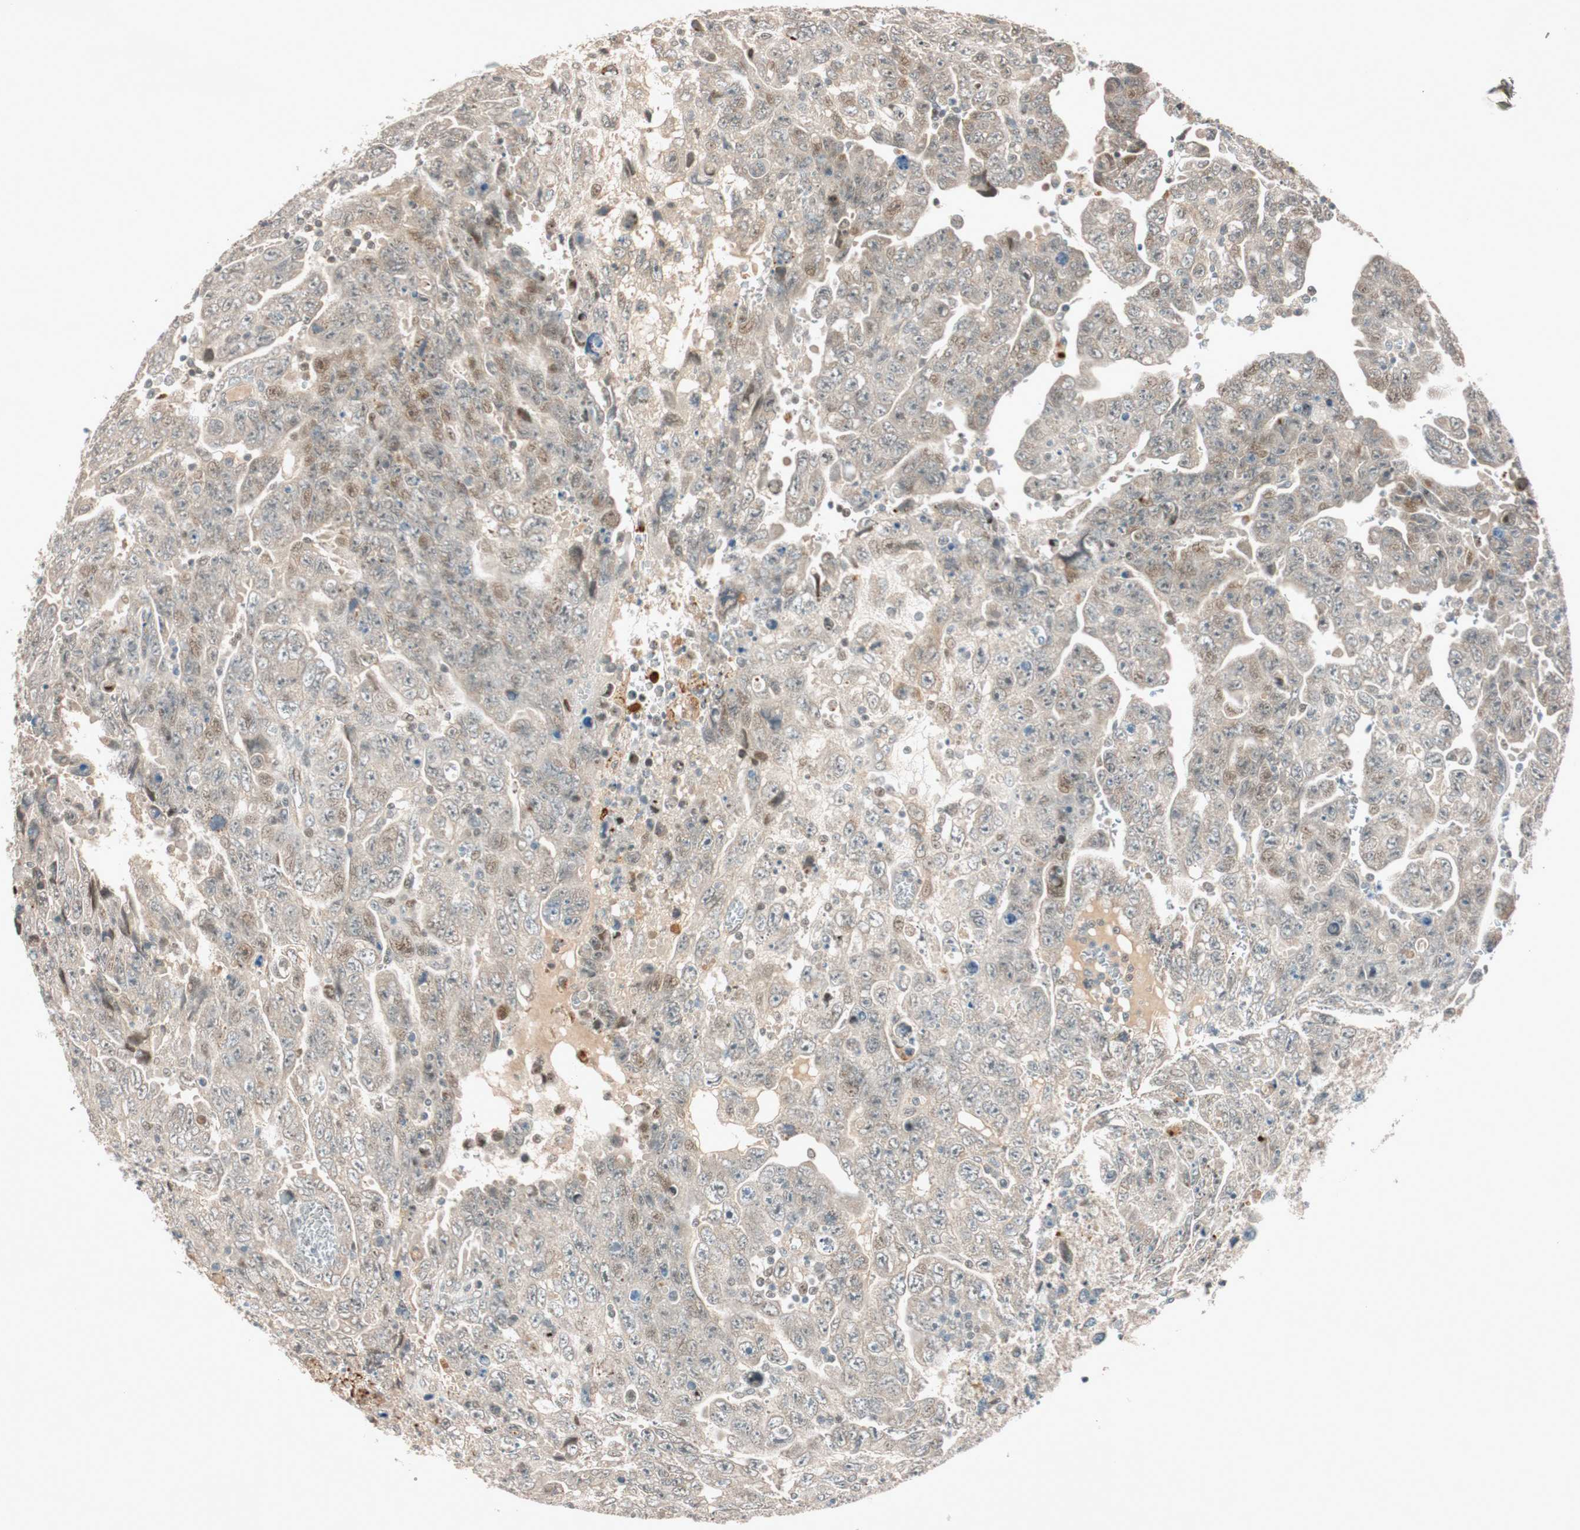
{"staining": {"intensity": "weak", "quantity": "25%-75%", "location": "cytoplasmic/membranous,nuclear"}, "tissue": "testis cancer", "cell_type": "Tumor cells", "image_type": "cancer", "snomed": [{"axis": "morphology", "description": "Carcinoma, Embryonal, NOS"}, {"axis": "topography", "description": "Testis"}], "caption": "A micrograph showing weak cytoplasmic/membranous and nuclear staining in about 25%-75% of tumor cells in testis cancer (embryonal carcinoma), as visualized by brown immunohistochemical staining.", "gene": "EPHA6", "patient": {"sex": "male", "age": 28}}